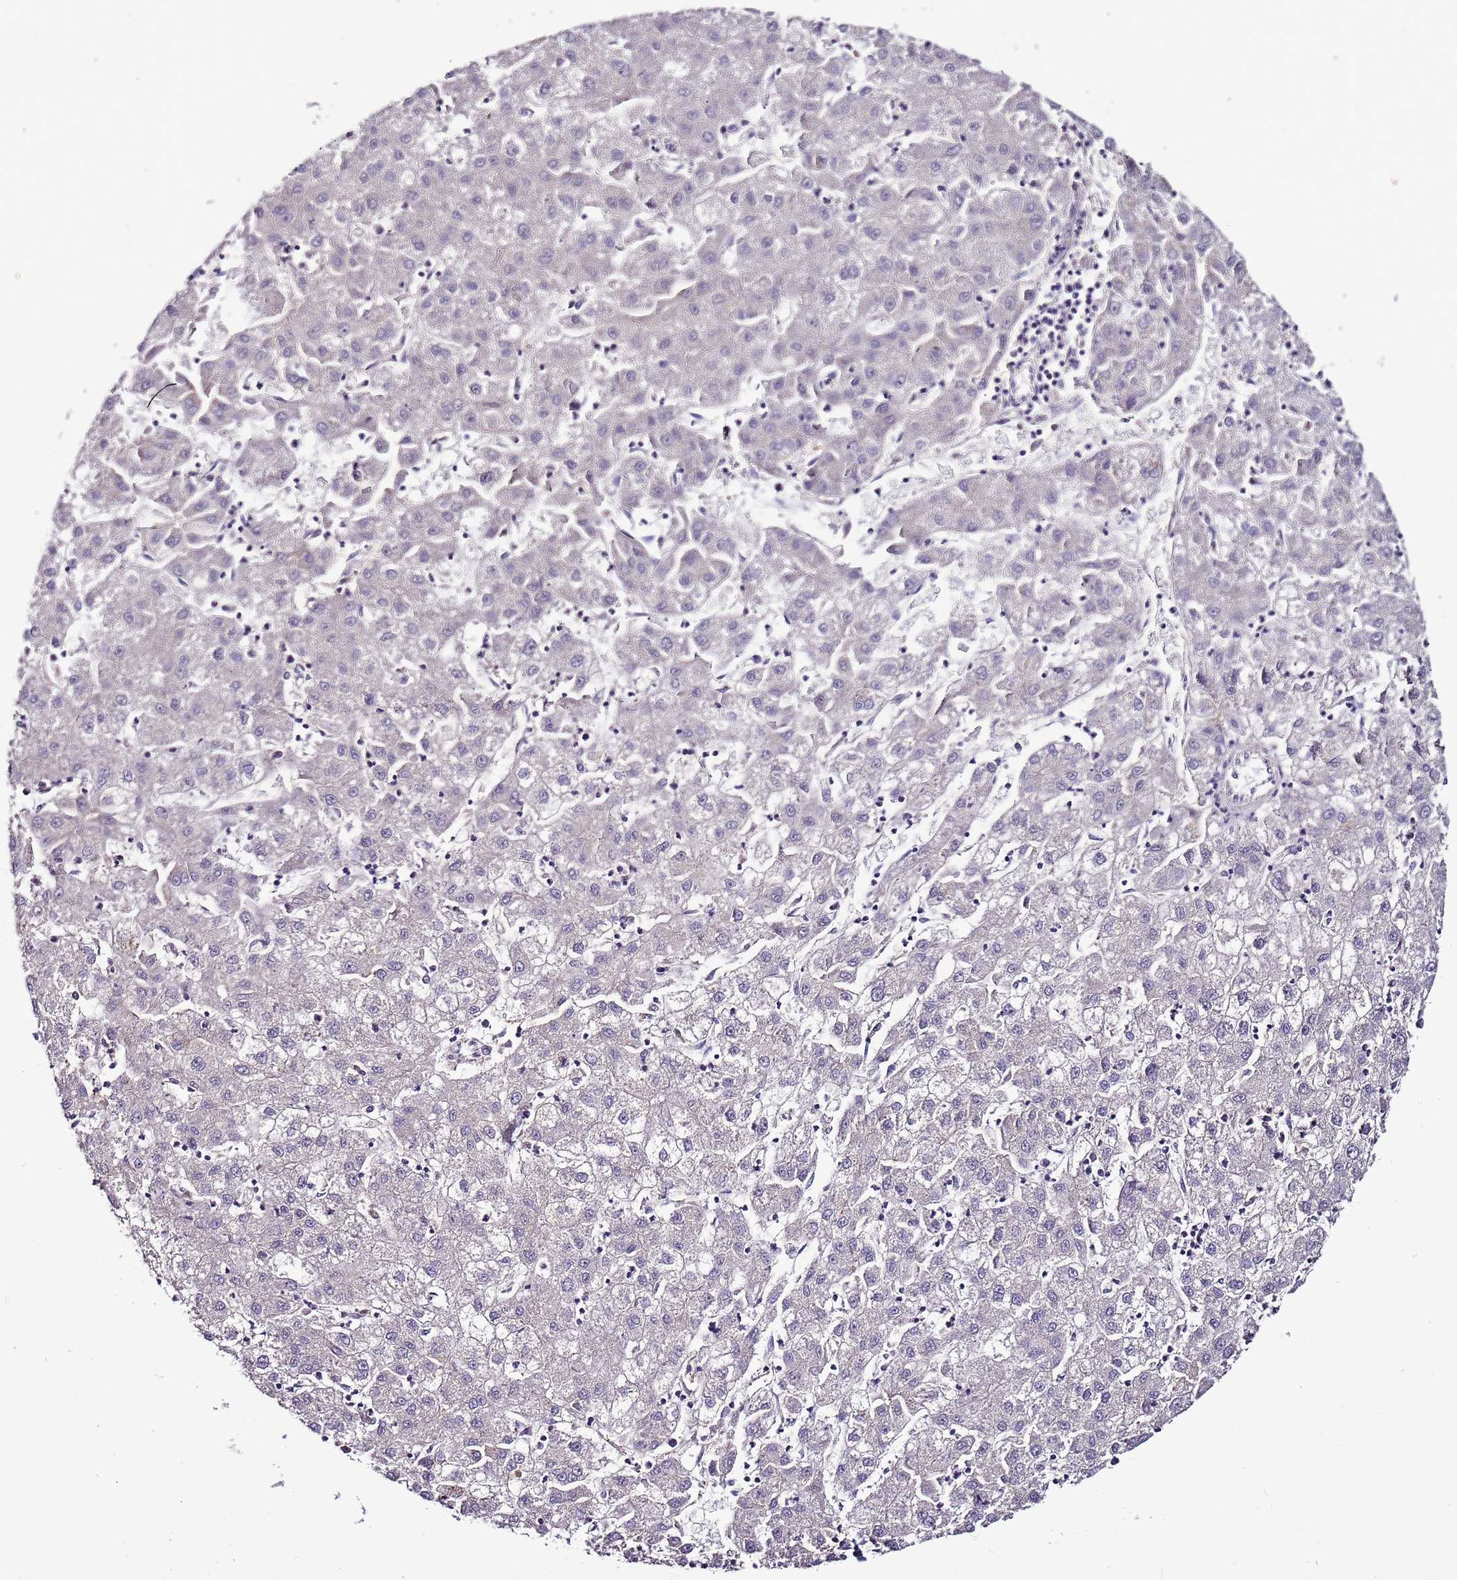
{"staining": {"intensity": "negative", "quantity": "none", "location": "none"}, "tissue": "liver cancer", "cell_type": "Tumor cells", "image_type": "cancer", "snomed": [{"axis": "morphology", "description": "Carcinoma, Hepatocellular, NOS"}, {"axis": "topography", "description": "Liver"}], "caption": "The immunohistochemistry photomicrograph has no significant expression in tumor cells of liver hepatocellular carcinoma tissue.", "gene": "FAM20A", "patient": {"sex": "male", "age": 72}}